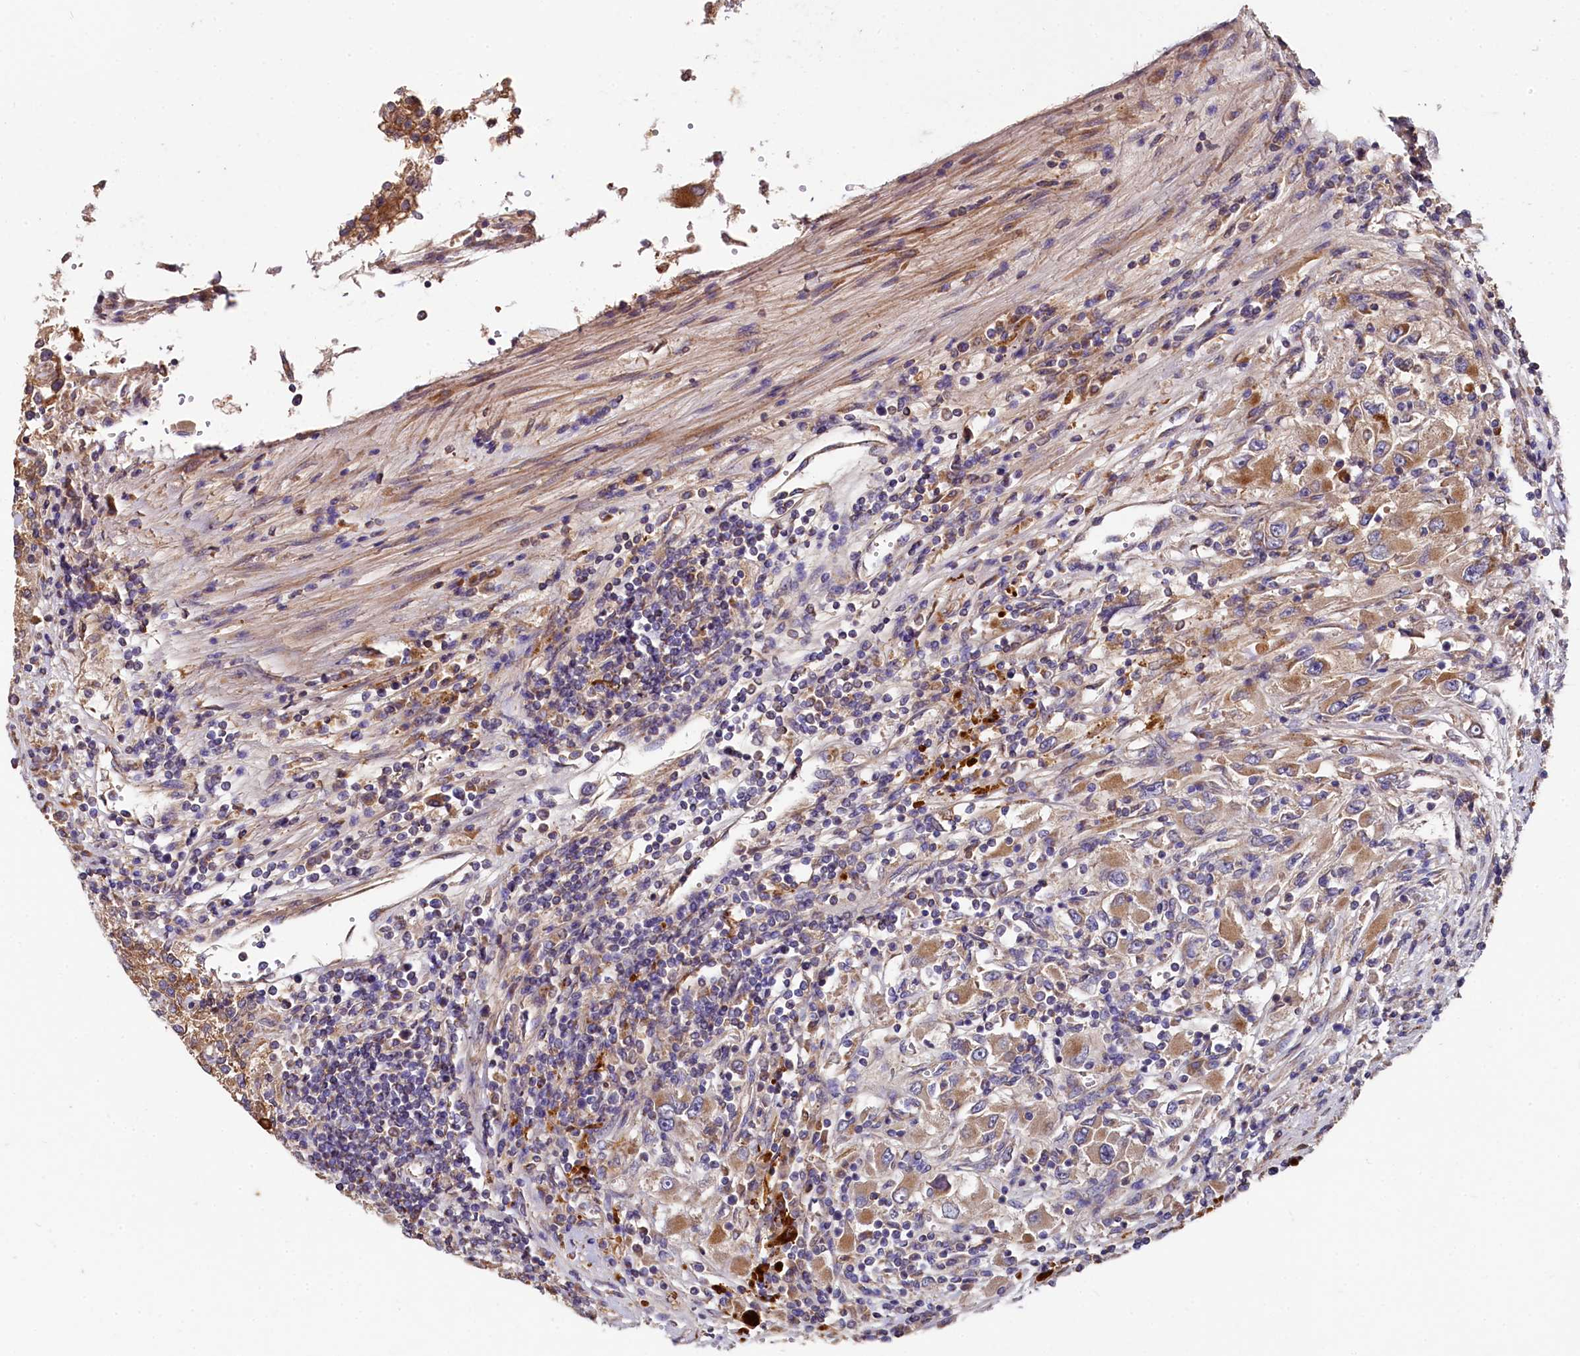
{"staining": {"intensity": "moderate", "quantity": ">75%", "location": "cytoplasmic/membranous"}, "tissue": "renal cancer", "cell_type": "Tumor cells", "image_type": "cancer", "snomed": [{"axis": "morphology", "description": "Adenocarcinoma, NOS"}, {"axis": "topography", "description": "Kidney"}], "caption": "This photomicrograph displays immunohistochemistry (IHC) staining of renal cancer, with medium moderate cytoplasmic/membranous positivity in approximately >75% of tumor cells.", "gene": "SPRYD3", "patient": {"sex": "female", "age": 52}}